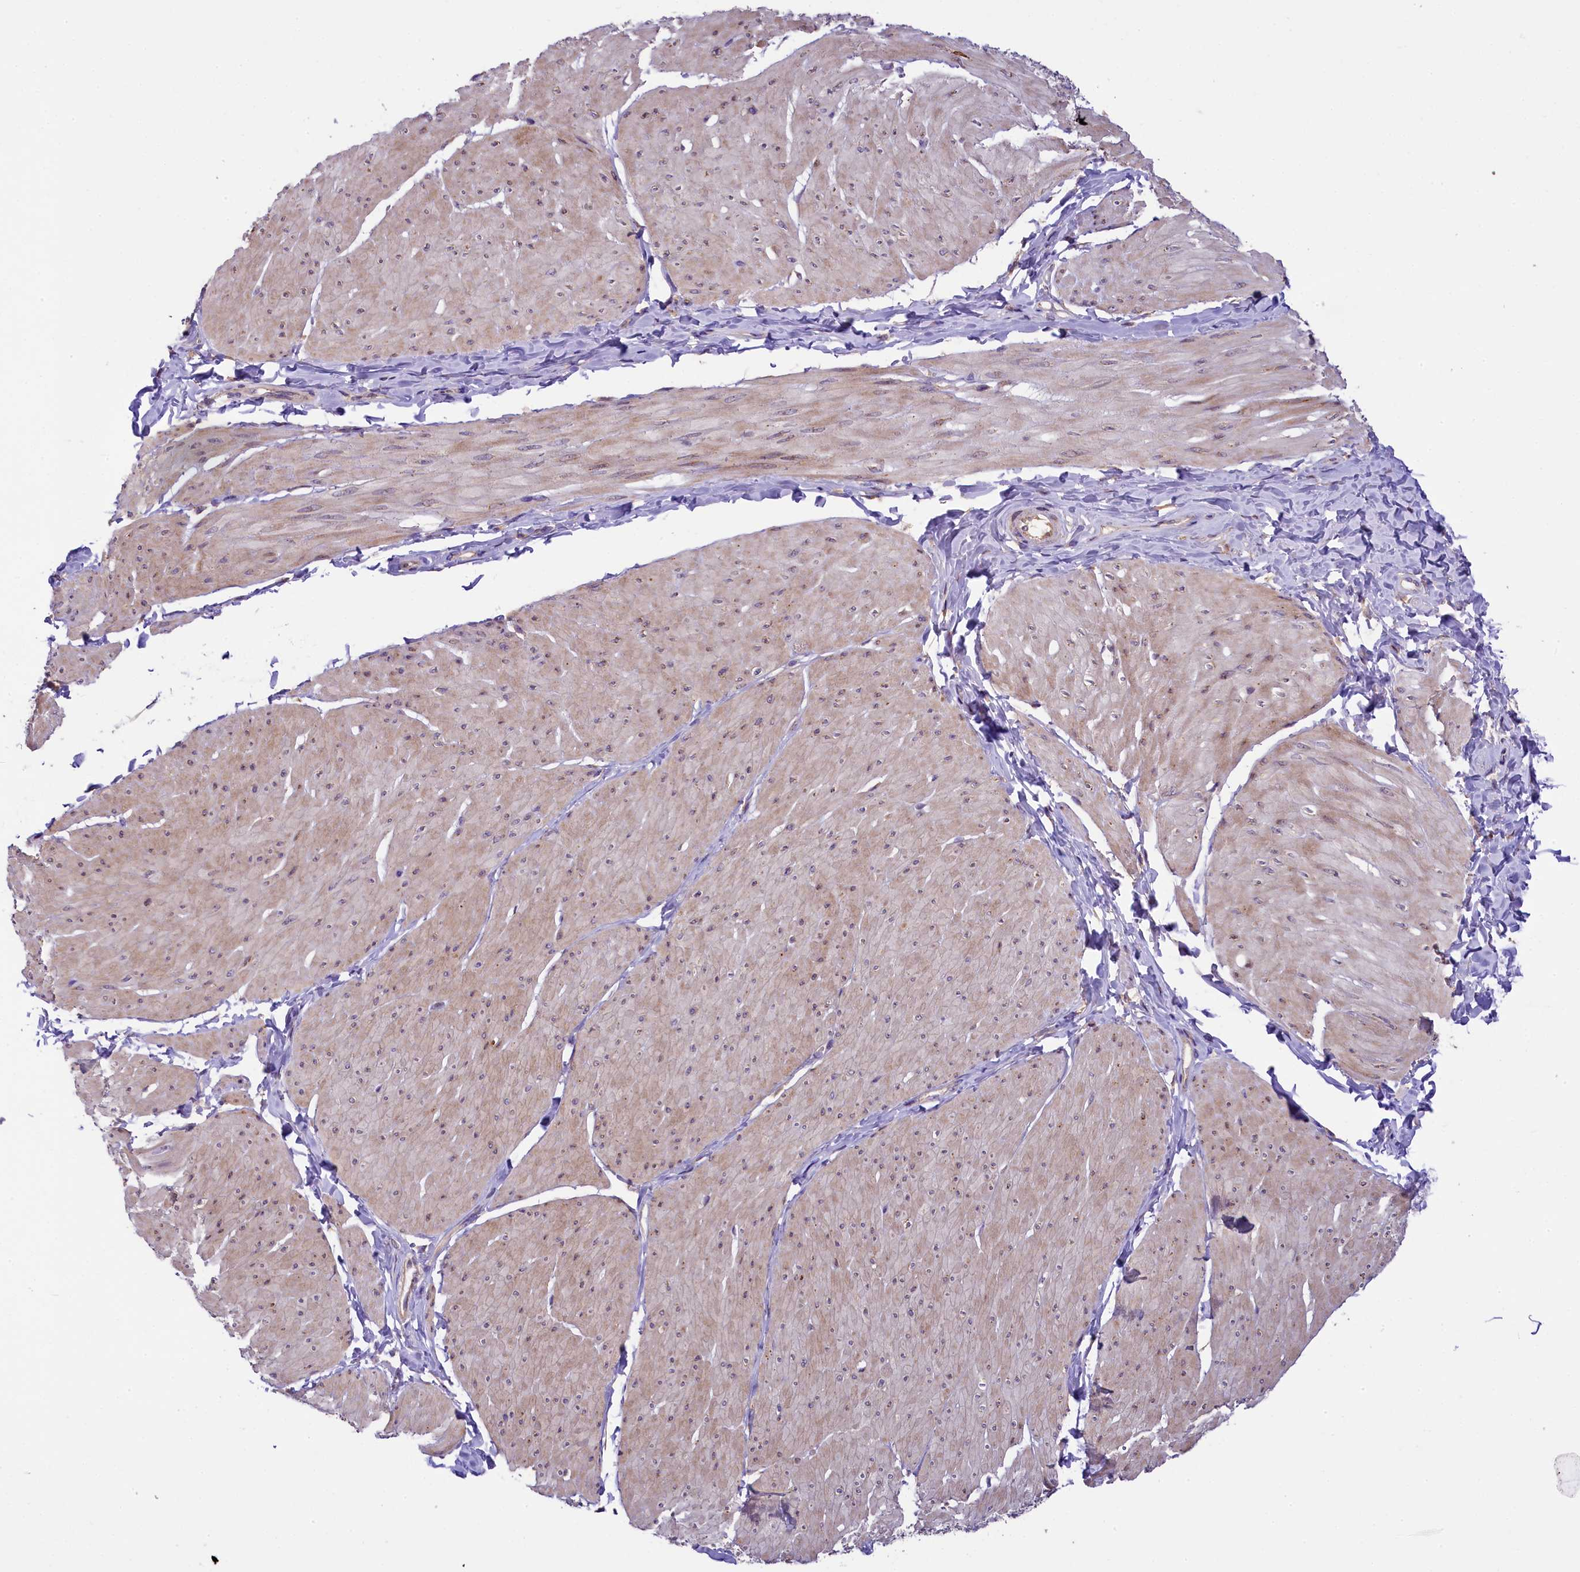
{"staining": {"intensity": "negative", "quantity": "none", "location": "none"}, "tissue": "smooth muscle", "cell_type": "Smooth muscle cells", "image_type": "normal", "snomed": [{"axis": "morphology", "description": "Urothelial carcinoma, High grade"}, {"axis": "topography", "description": "Urinary bladder"}], "caption": "An immunohistochemistry micrograph of unremarkable smooth muscle is shown. There is no staining in smooth muscle cells of smooth muscle. Nuclei are stained in blue.", "gene": "UBXN6", "patient": {"sex": "male", "age": 46}}